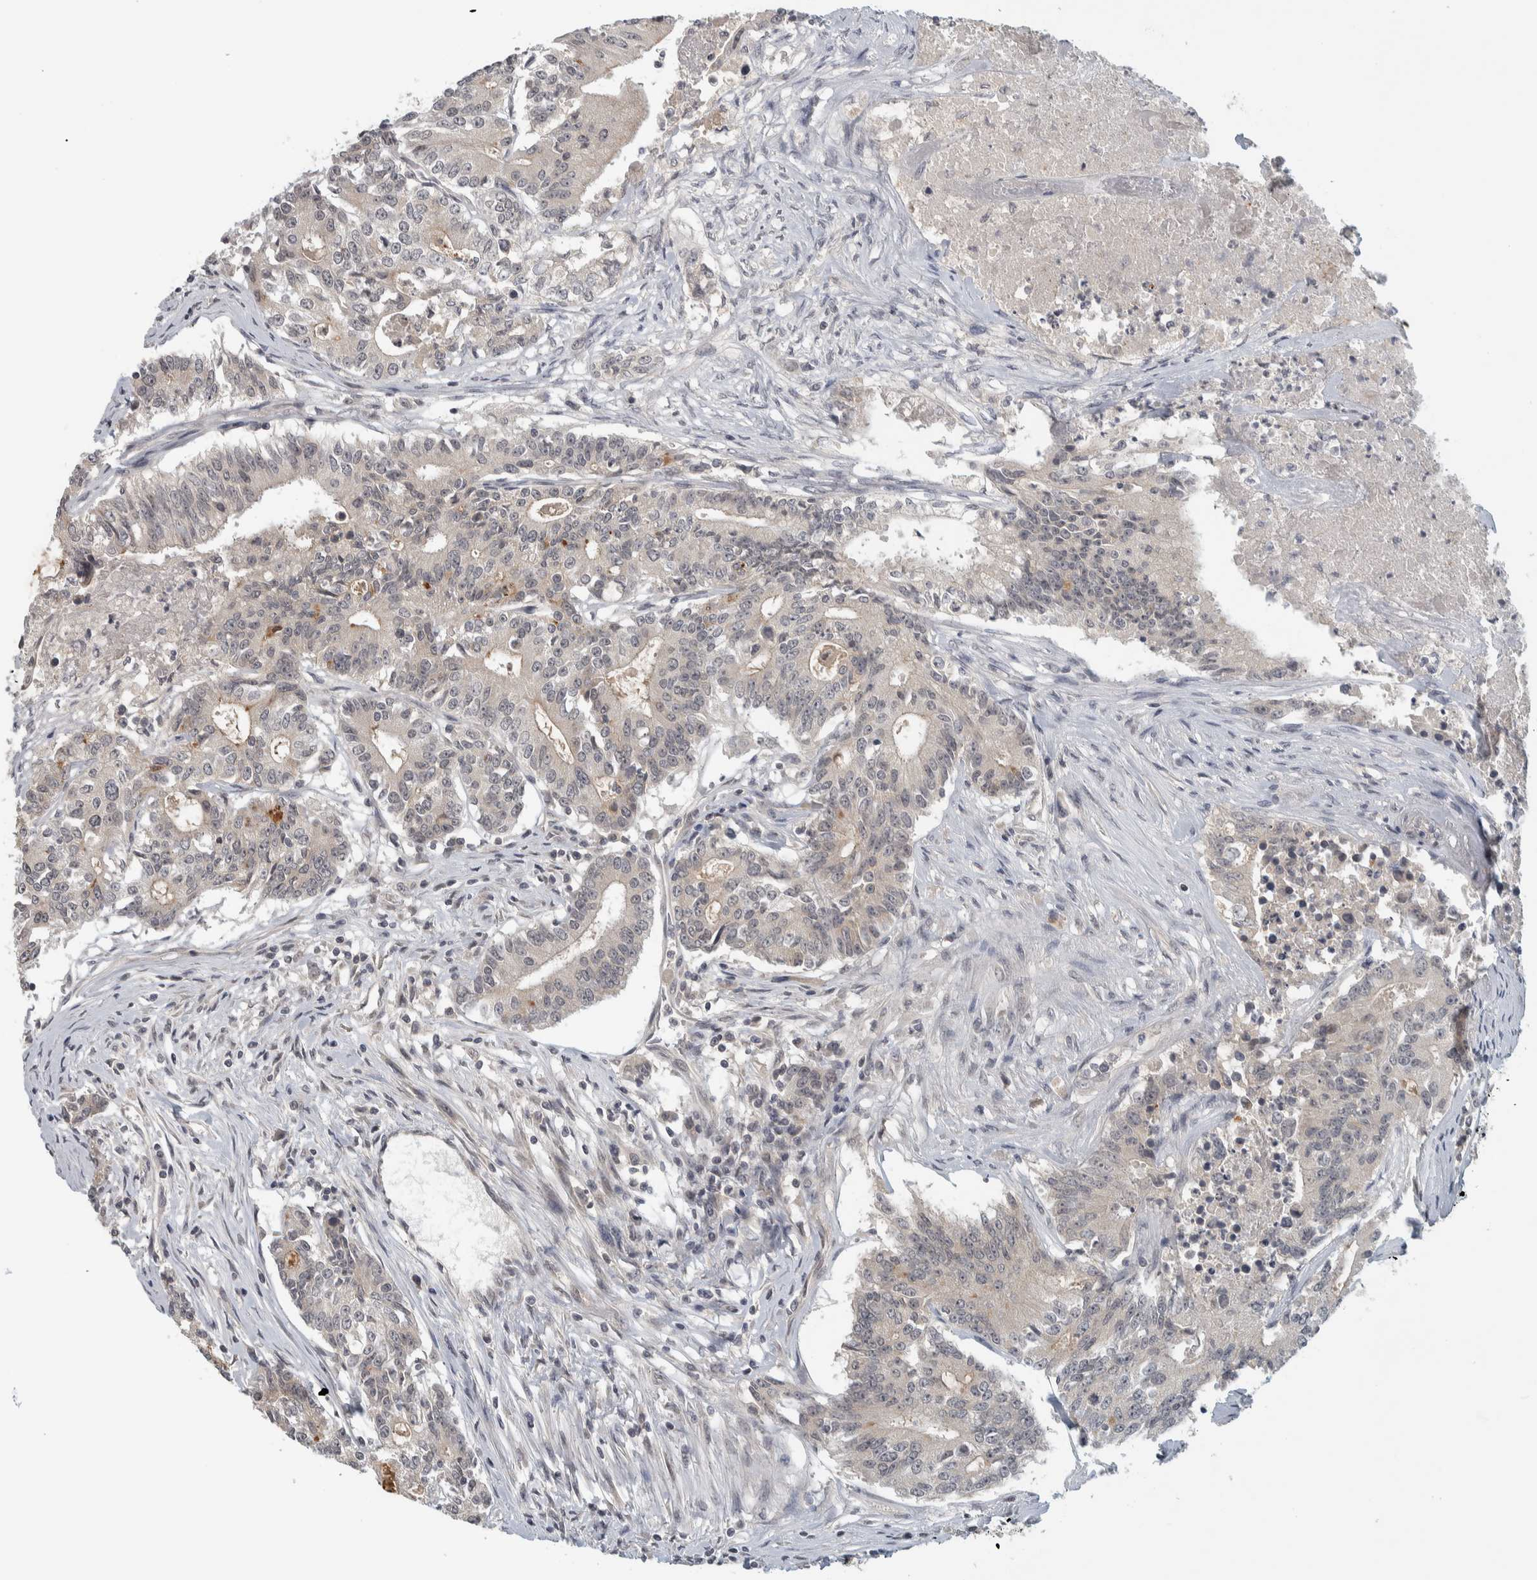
{"staining": {"intensity": "negative", "quantity": "none", "location": "none"}, "tissue": "colorectal cancer", "cell_type": "Tumor cells", "image_type": "cancer", "snomed": [{"axis": "morphology", "description": "Adenocarcinoma, NOS"}, {"axis": "topography", "description": "Colon"}], "caption": "DAB immunohistochemical staining of human colorectal cancer (adenocarcinoma) demonstrates no significant expression in tumor cells.", "gene": "AFP", "patient": {"sex": "female", "age": 77}}